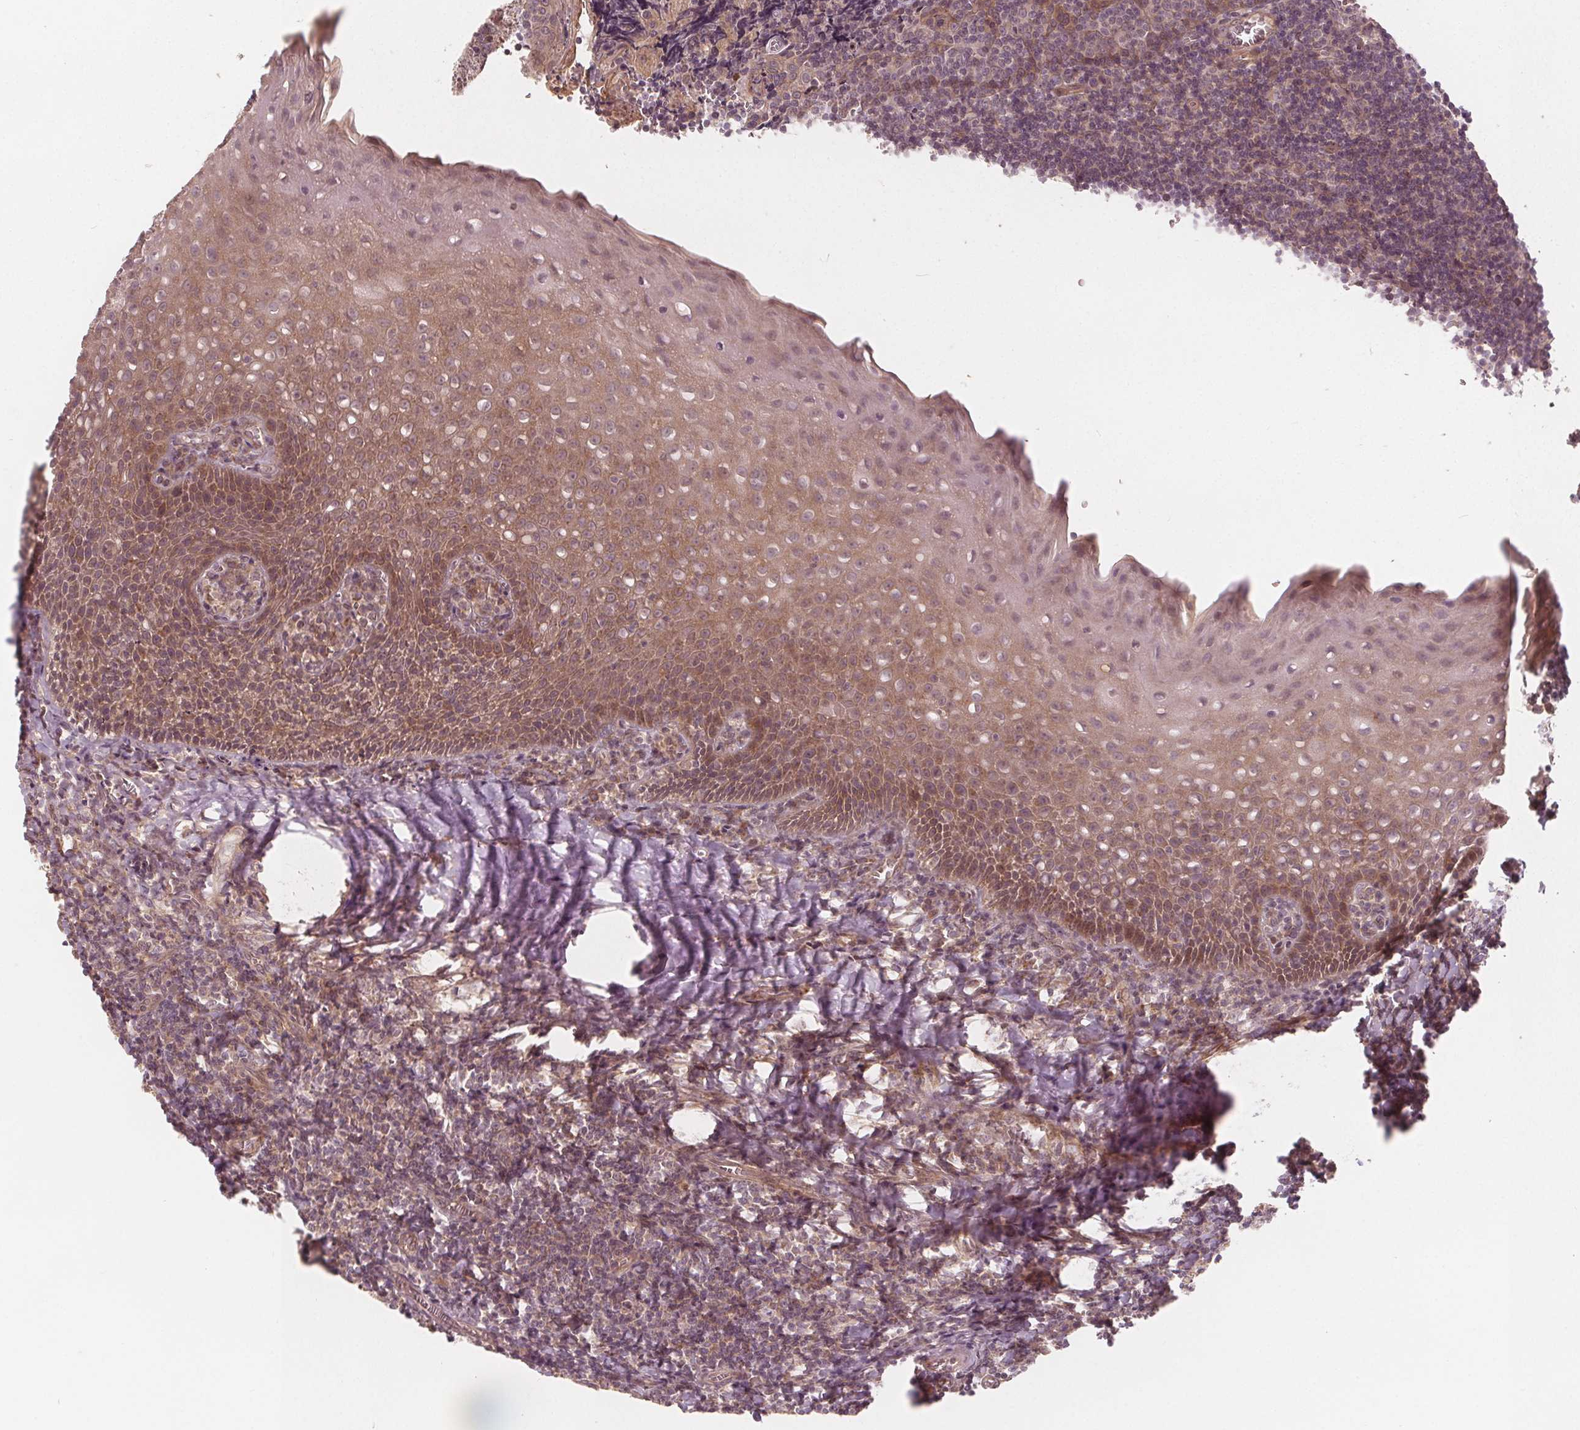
{"staining": {"intensity": "negative", "quantity": "none", "location": "none"}, "tissue": "tonsil", "cell_type": "Germinal center cells", "image_type": "normal", "snomed": [{"axis": "morphology", "description": "Normal tissue, NOS"}, {"axis": "morphology", "description": "Inflammation, NOS"}, {"axis": "topography", "description": "Tonsil"}], "caption": "Immunohistochemistry image of normal tonsil: tonsil stained with DAB (3,3'-diaminobenzidine) demonstrates no significant protein staining in germinal center cells.", "gene": "SNX12", "patient": {"sex": "female", "age": 31}}